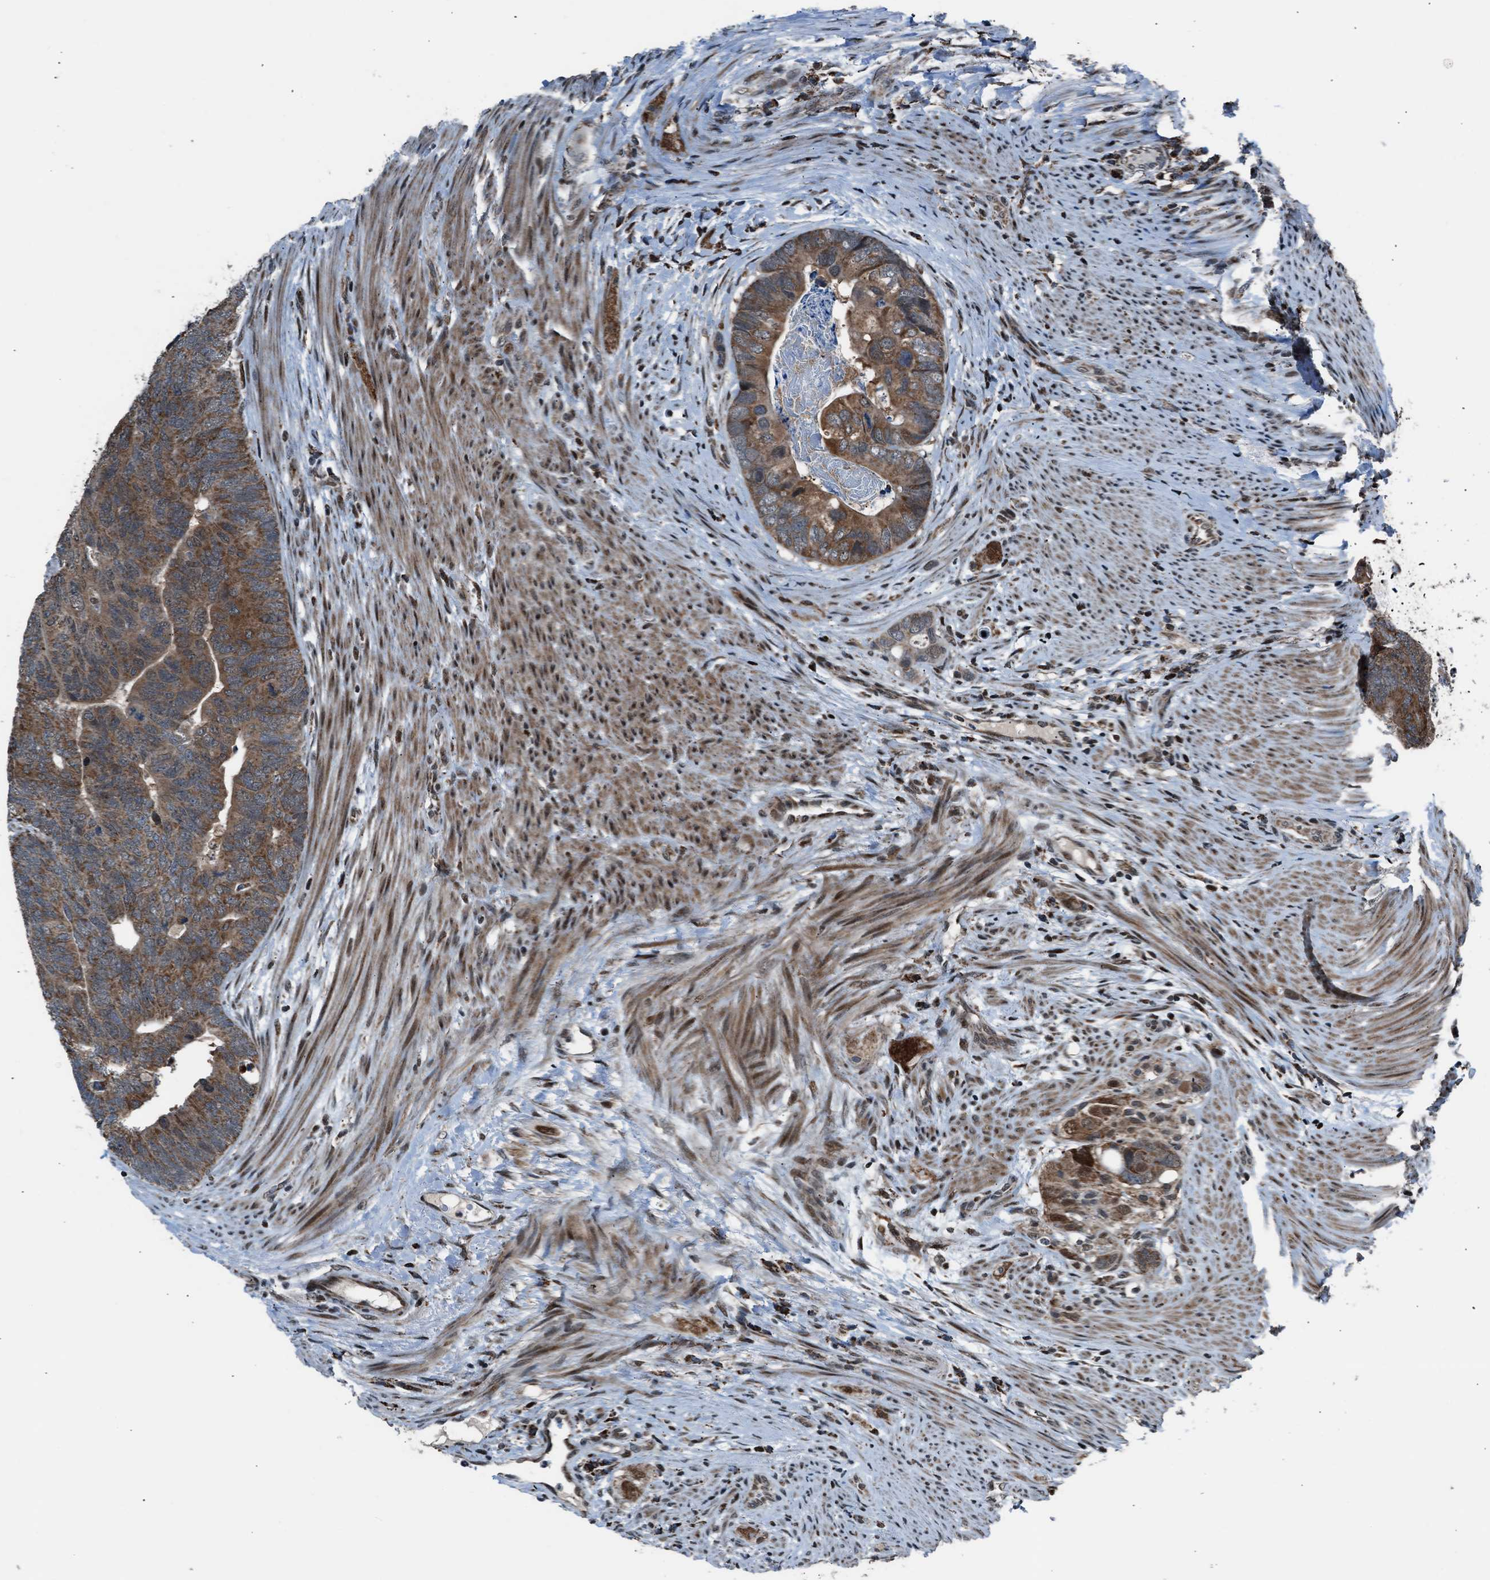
{"staining": {"intensity": "moderate", "quantity": ">75%", "location": "cytoplasmic/membranous"}, "tissue": "colorectal cancer", "cell_type": "Tumor cells", "image_type": "cancer", "snomed": [{"axis": "morphology", "description": "Adenocarcinoma, NOS"}, {"axis": "topography", "description": "Colon"}], "caption": "Colorectal cancer stained with immunohistochemistry shows moderate cytoplasmic/membranous positivity in about >75% of tumor cells.", "gene": "MORC3", "patient": {"sex": "female", "age": 67}}